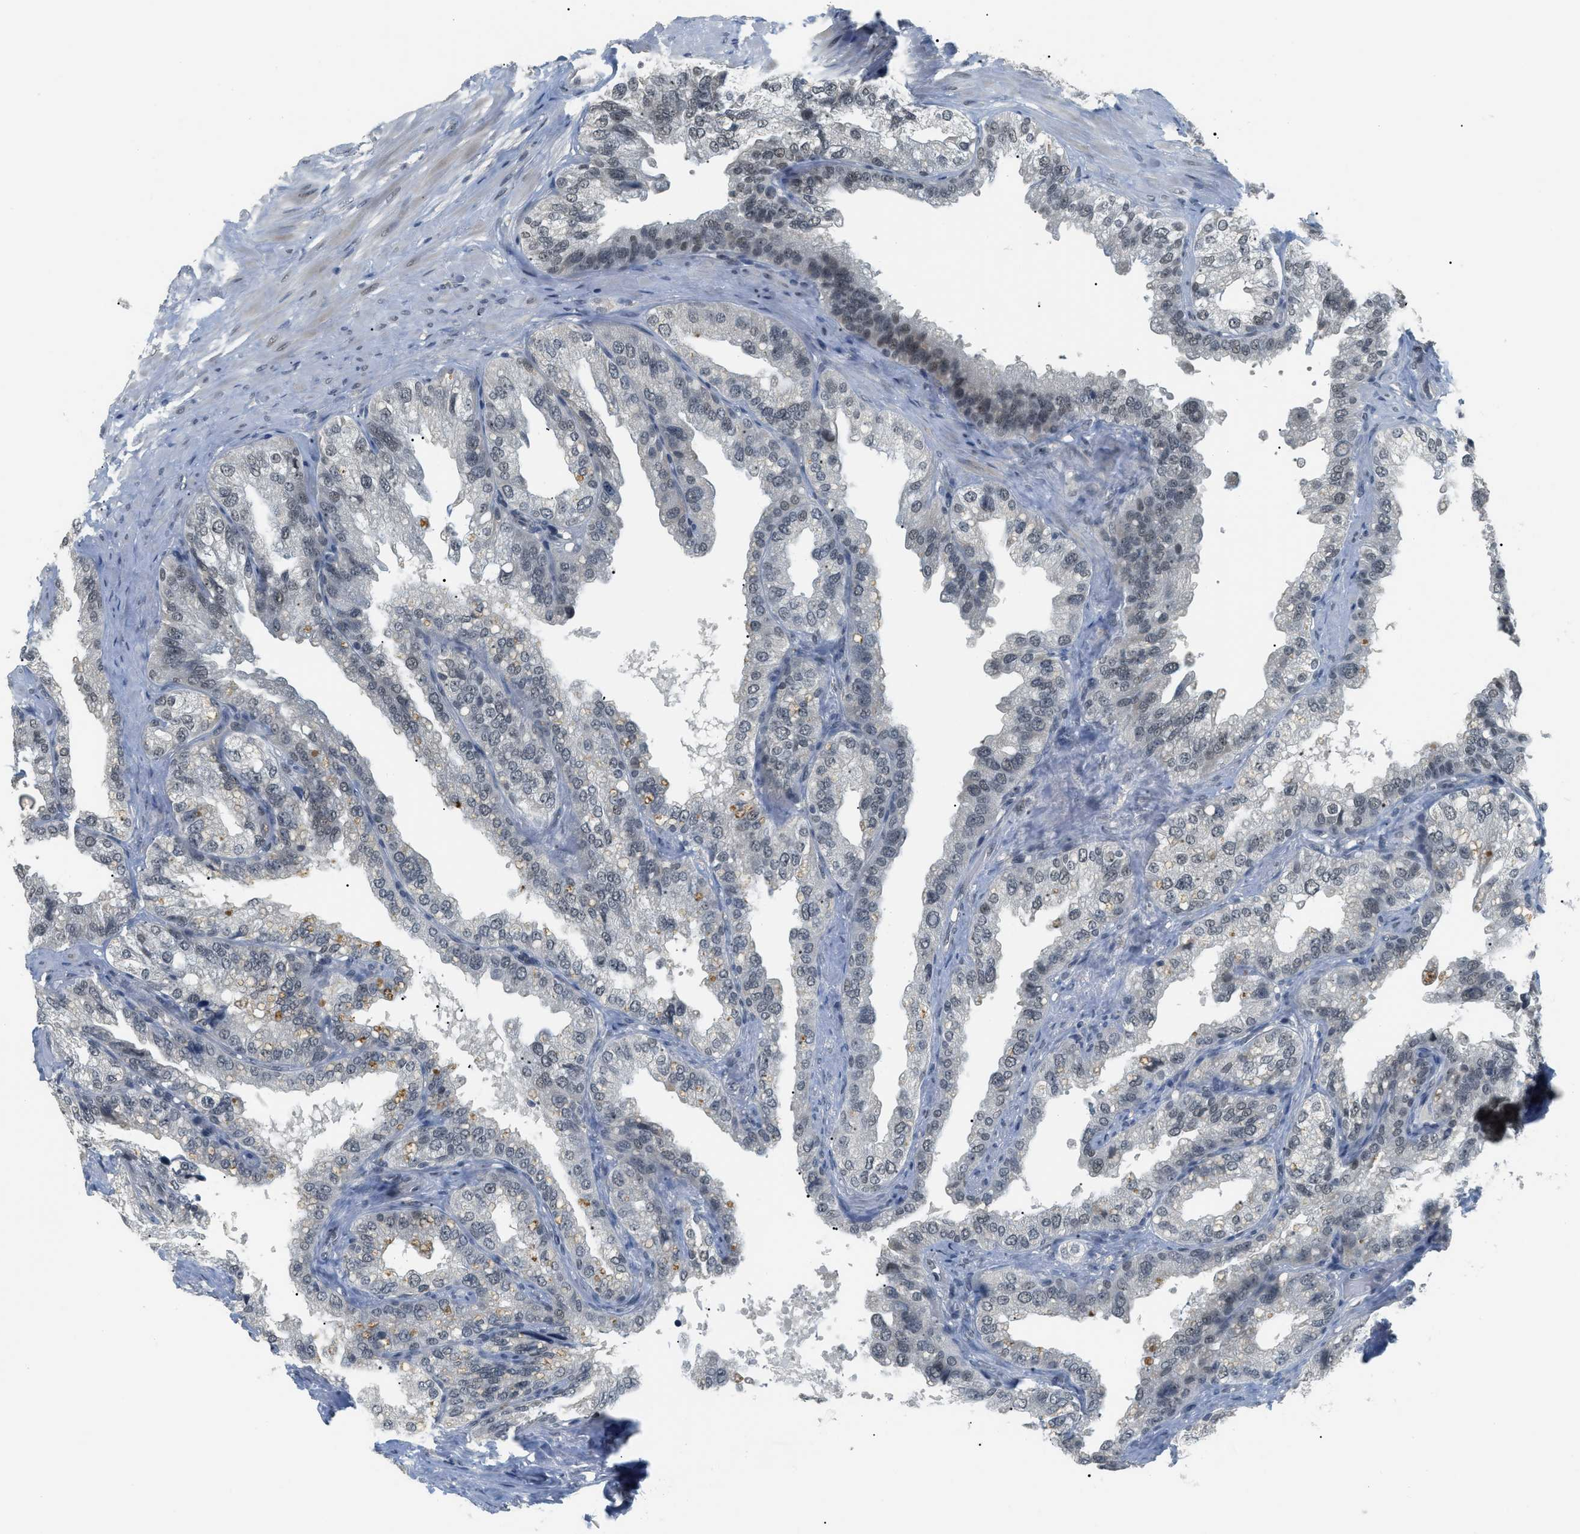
{"staining": {"intensity": "weak", "quantity": "25%-75%", "location": "nuclear"}, "tissue": "seminal vesicle", "cell_type": "Glandular cells", "image_type": "normal", "snomed": [{"axis": "morphology", "description": "Normal tissue, NOS"}, {"axis": "topography", "description": "Seminal veicle"}], "caption": "Immunohistochemical staining of benign human seminal vesicle displays weak nuclear protein positivity in about 25%-75% of glandular cells. (DAB (3,3'-diaminobenzidine) IHC, brown staining for protein, blue staining for nuclei).", "gene": "MZF1", "patient": {"sex": "male", "age": 68}}